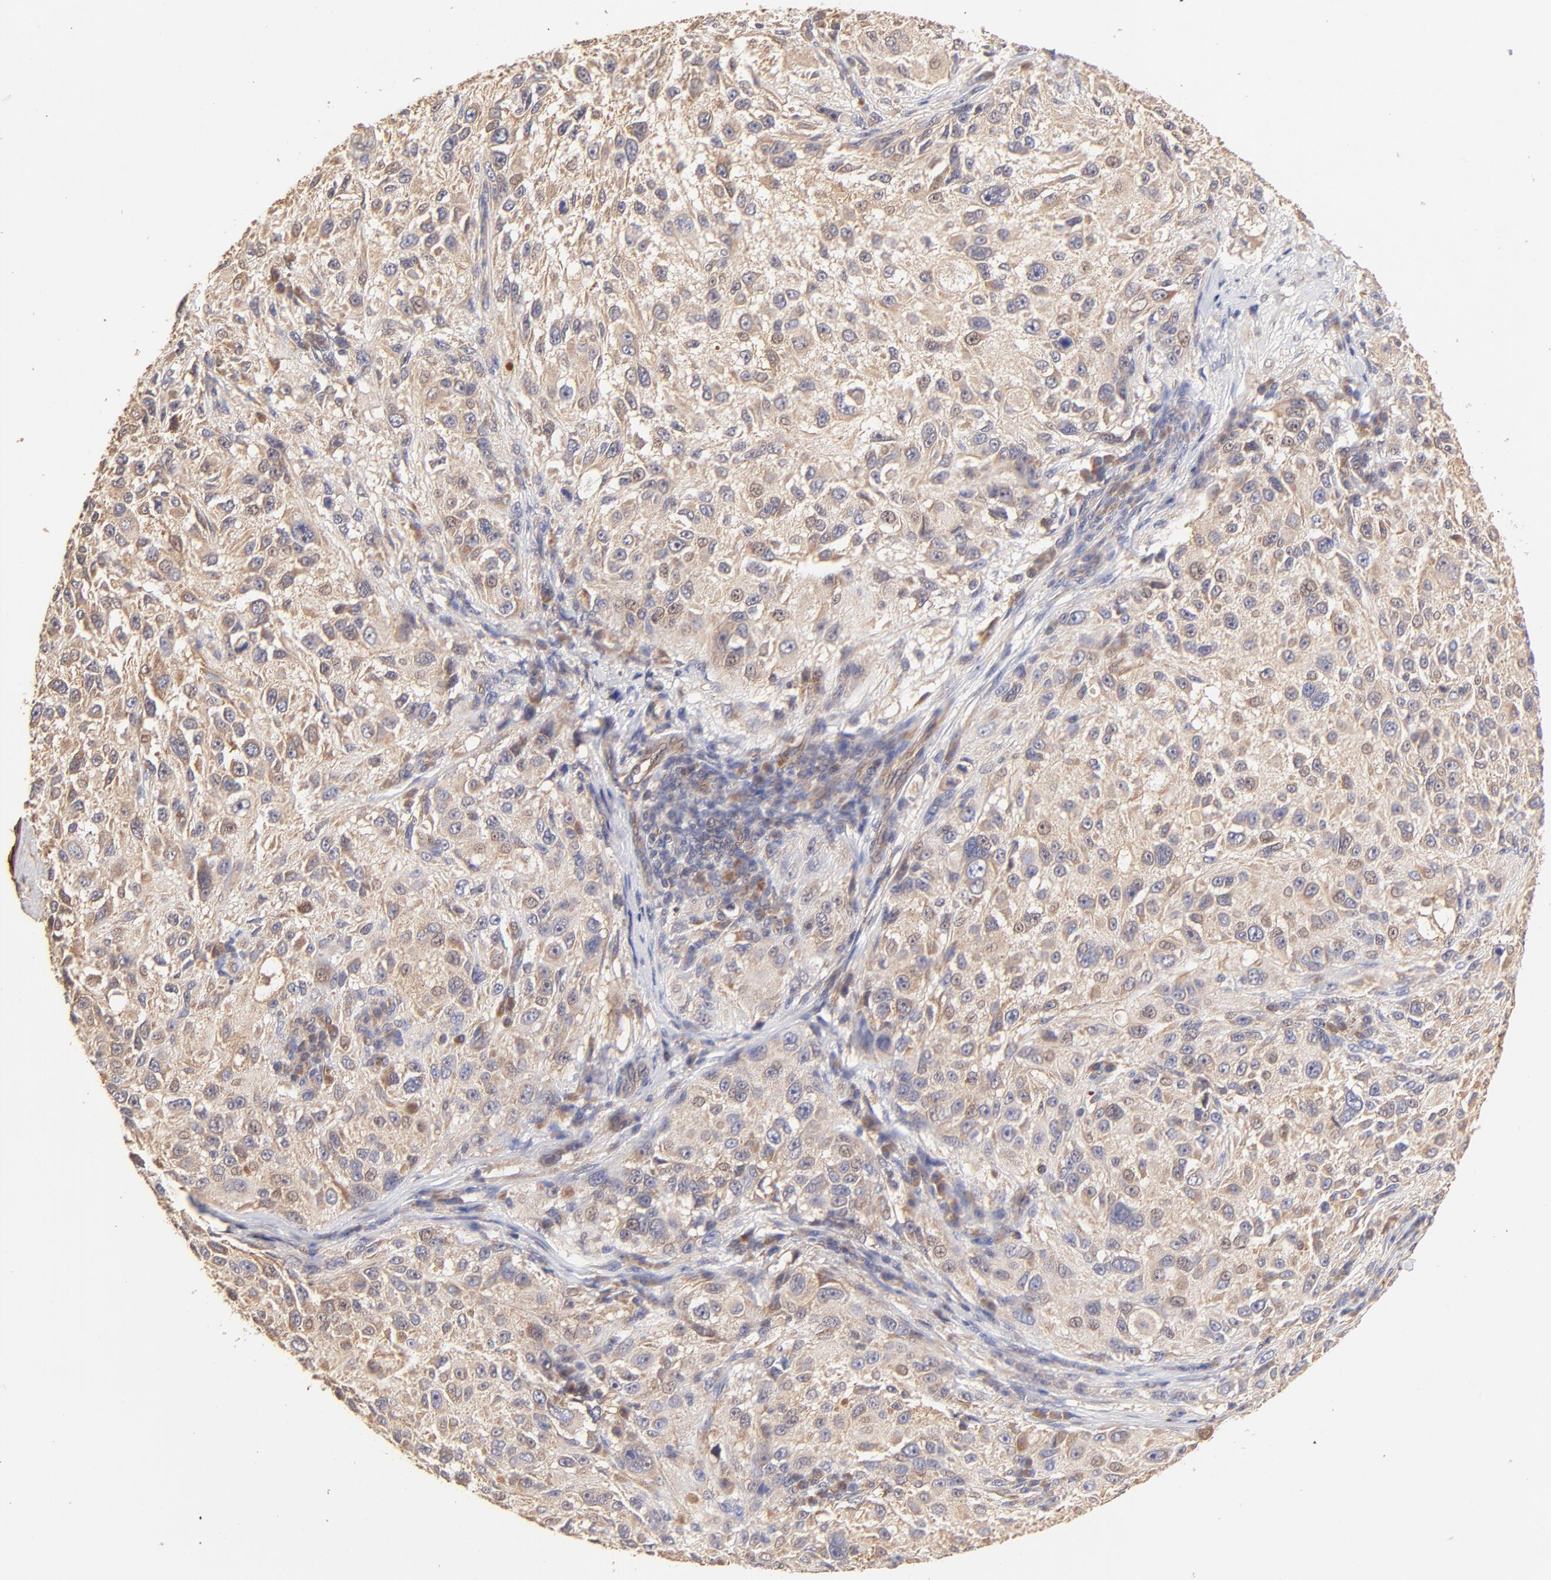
{"staining": {"intensity": "weak", "quantity": ">75%", "location": "cytoplasmic/membranous"}, "tissue": "melanoma", "cell_type": "Tumor cells", "image_type": "cancer", "snomed": [{"axis": "morphology", "description": "Necrosis, NOS"}, {"axis": "morphology", "description": "Malignant melanoma, NOS"}, {"axis": "topography", "description": "Skin"}], "caption": "Human malignant melanoma stained for a protein (brown) shows weak cytoplasmic/membranous positive staining in about >75% of tumor cells.", "gene": "TNFAIP3", "patient": {"sex": "female", "age": 87}}